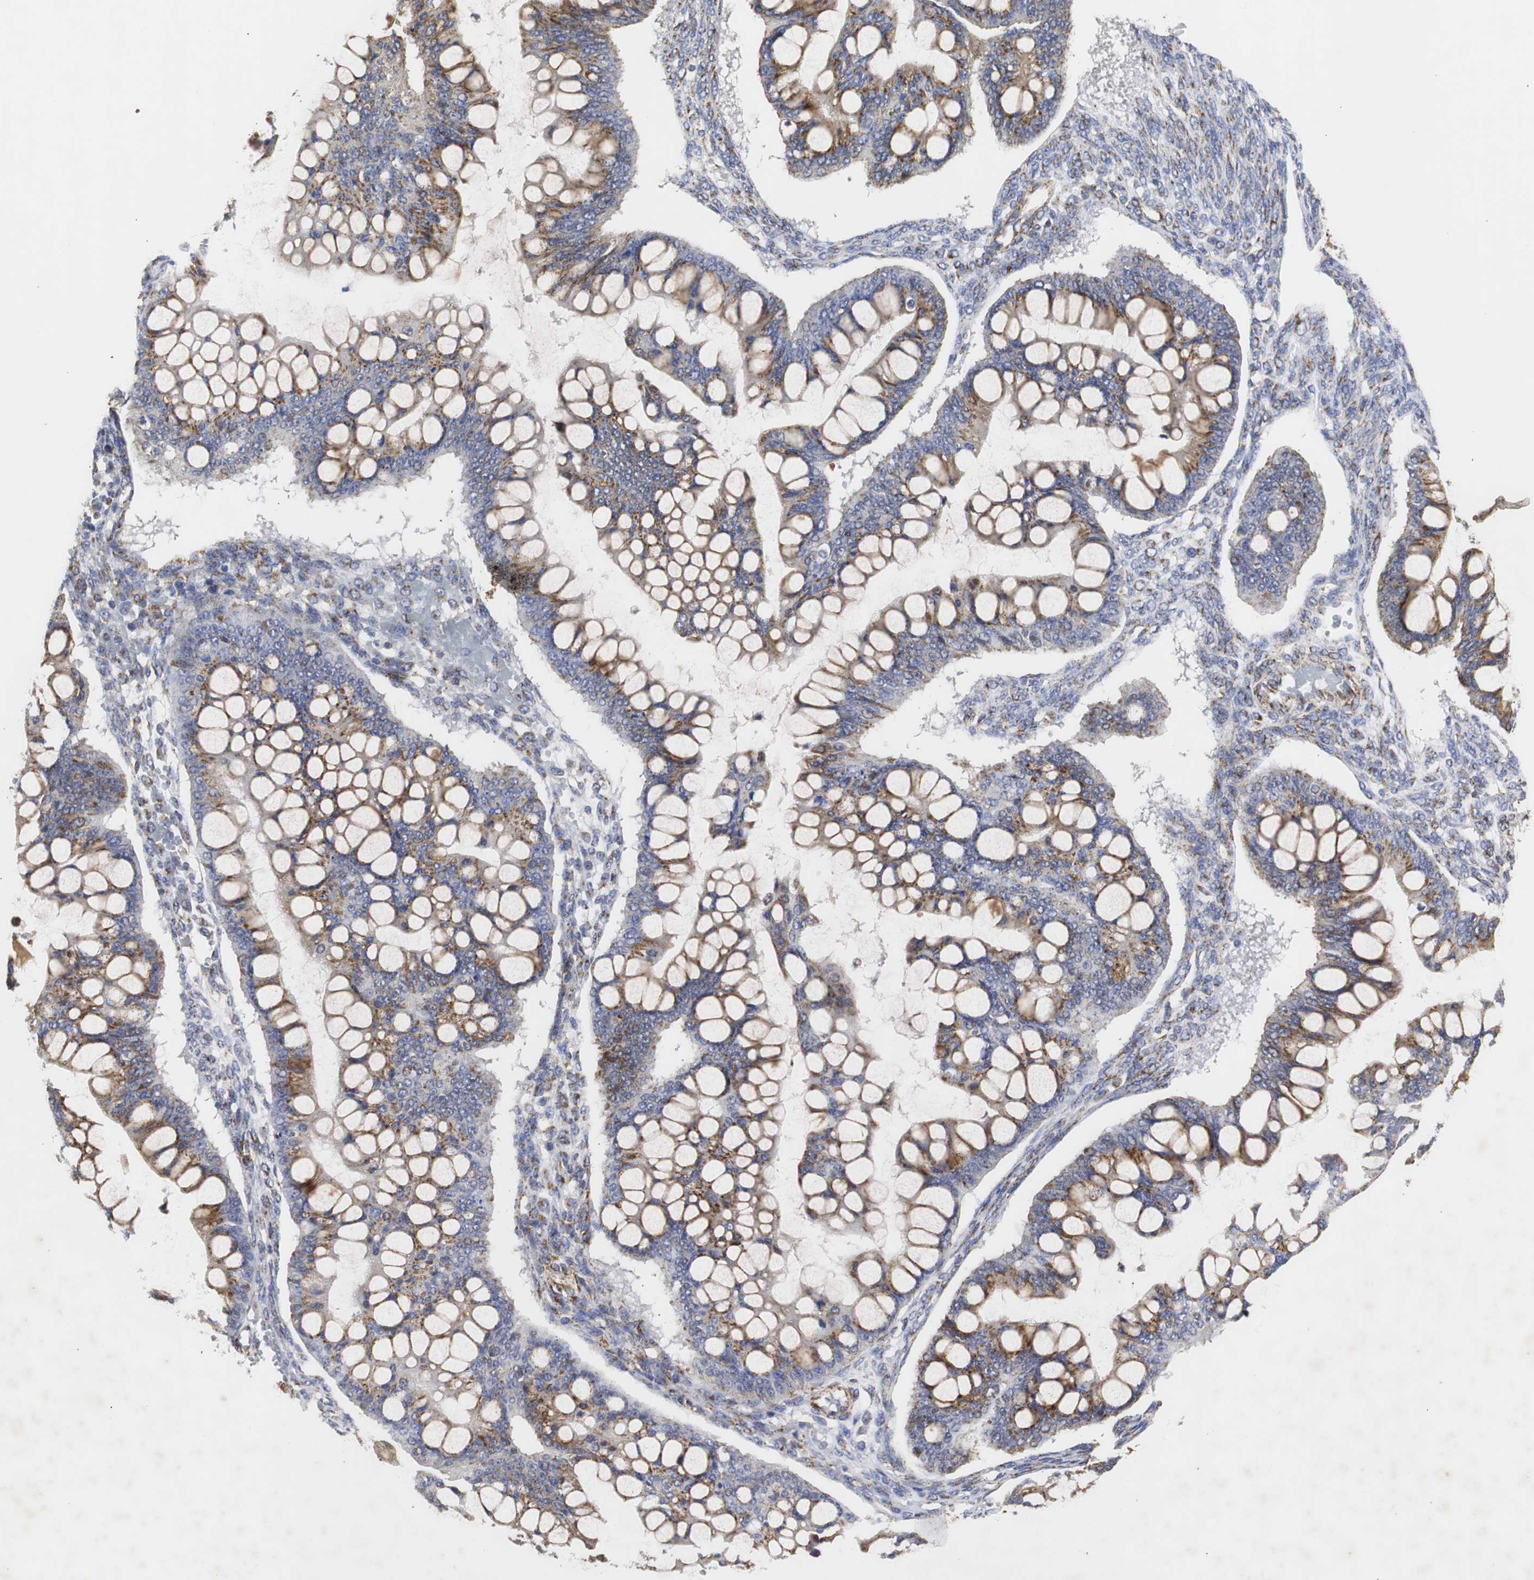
{"staining": {"intensity": "moderate", "quantity": ">75%", "location": "cytoplasmic/membranous"}, "tissue": "ovarian cancer", "cell_type": "Tumor cells", "image_type": "cancer", "snomed": [{"axis": "morphology", "description": "Cystadenocarcinoma, mucinous, NOS"}, {"axis": "topography", "description": "Ovary"}], "caption": "Immunohistochemical staining of human mucinous cystadenocarcinoma (ovarian) shows medium levels of moderate cytoplasmic/membranous expression in approximately >75% of tumor cells.", "gene": "HSD17B10", "patient": {"sex": "female", "age": 73}}